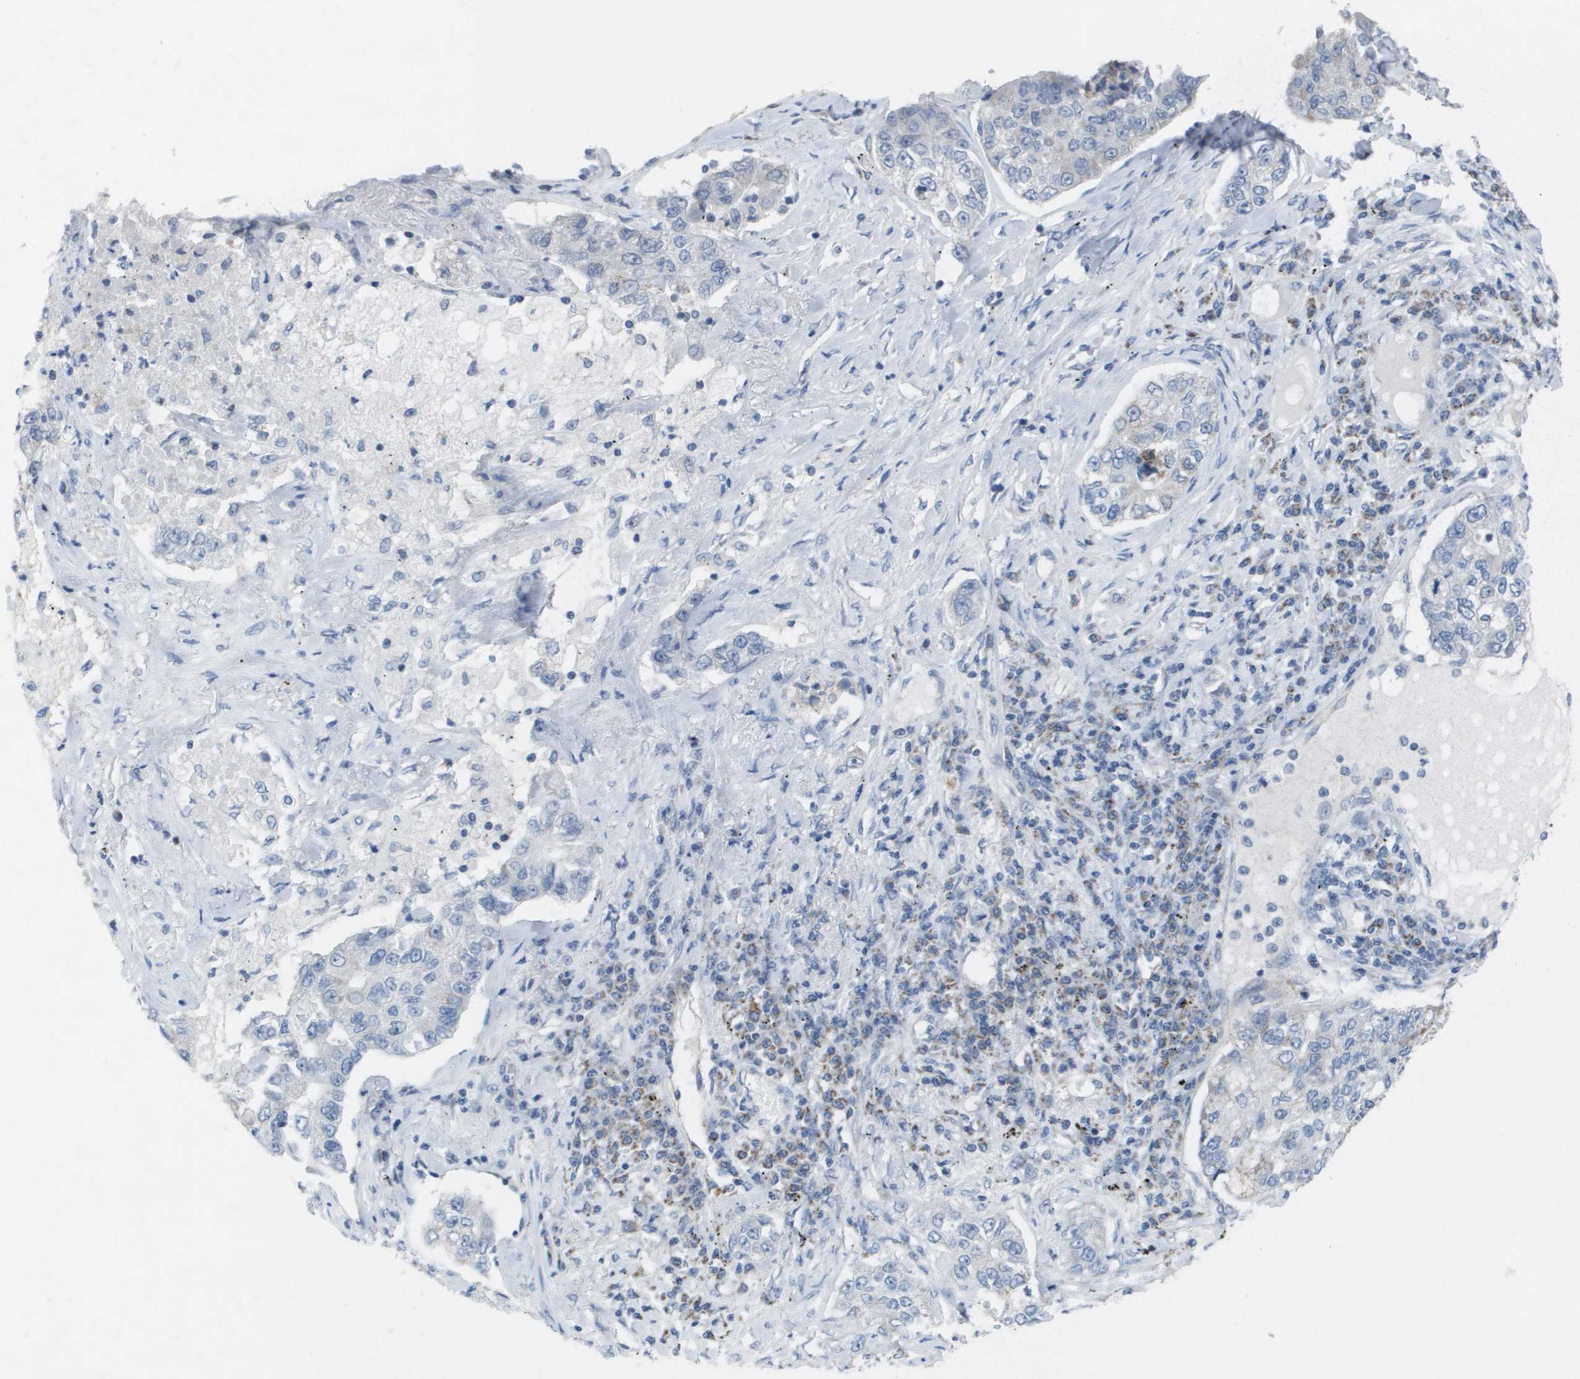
{"staining": {"intensity": "negative", "quantity": "none", "location": "none"}, "tissue": "lung cancer", "cell_type": "Tumor cells", "image_type": "cancer", "snomed": [{"axis": "morphology", "description": "Adenocarcinoma, NOS"}, {"axis": "topography", "description": "Lung"}], "caption": "DAB (3,3'-diaminobenzidine) immunohistochemical staining of human lung cancer (adenocarcinoma) shows no significant staining in tumor cells. (DAB immunohistochemistry (IHC) visualized using brightfield microscopy, high magnification).", "gene": "TMEM223", "patient": {"sex": "male", "age": 49}}